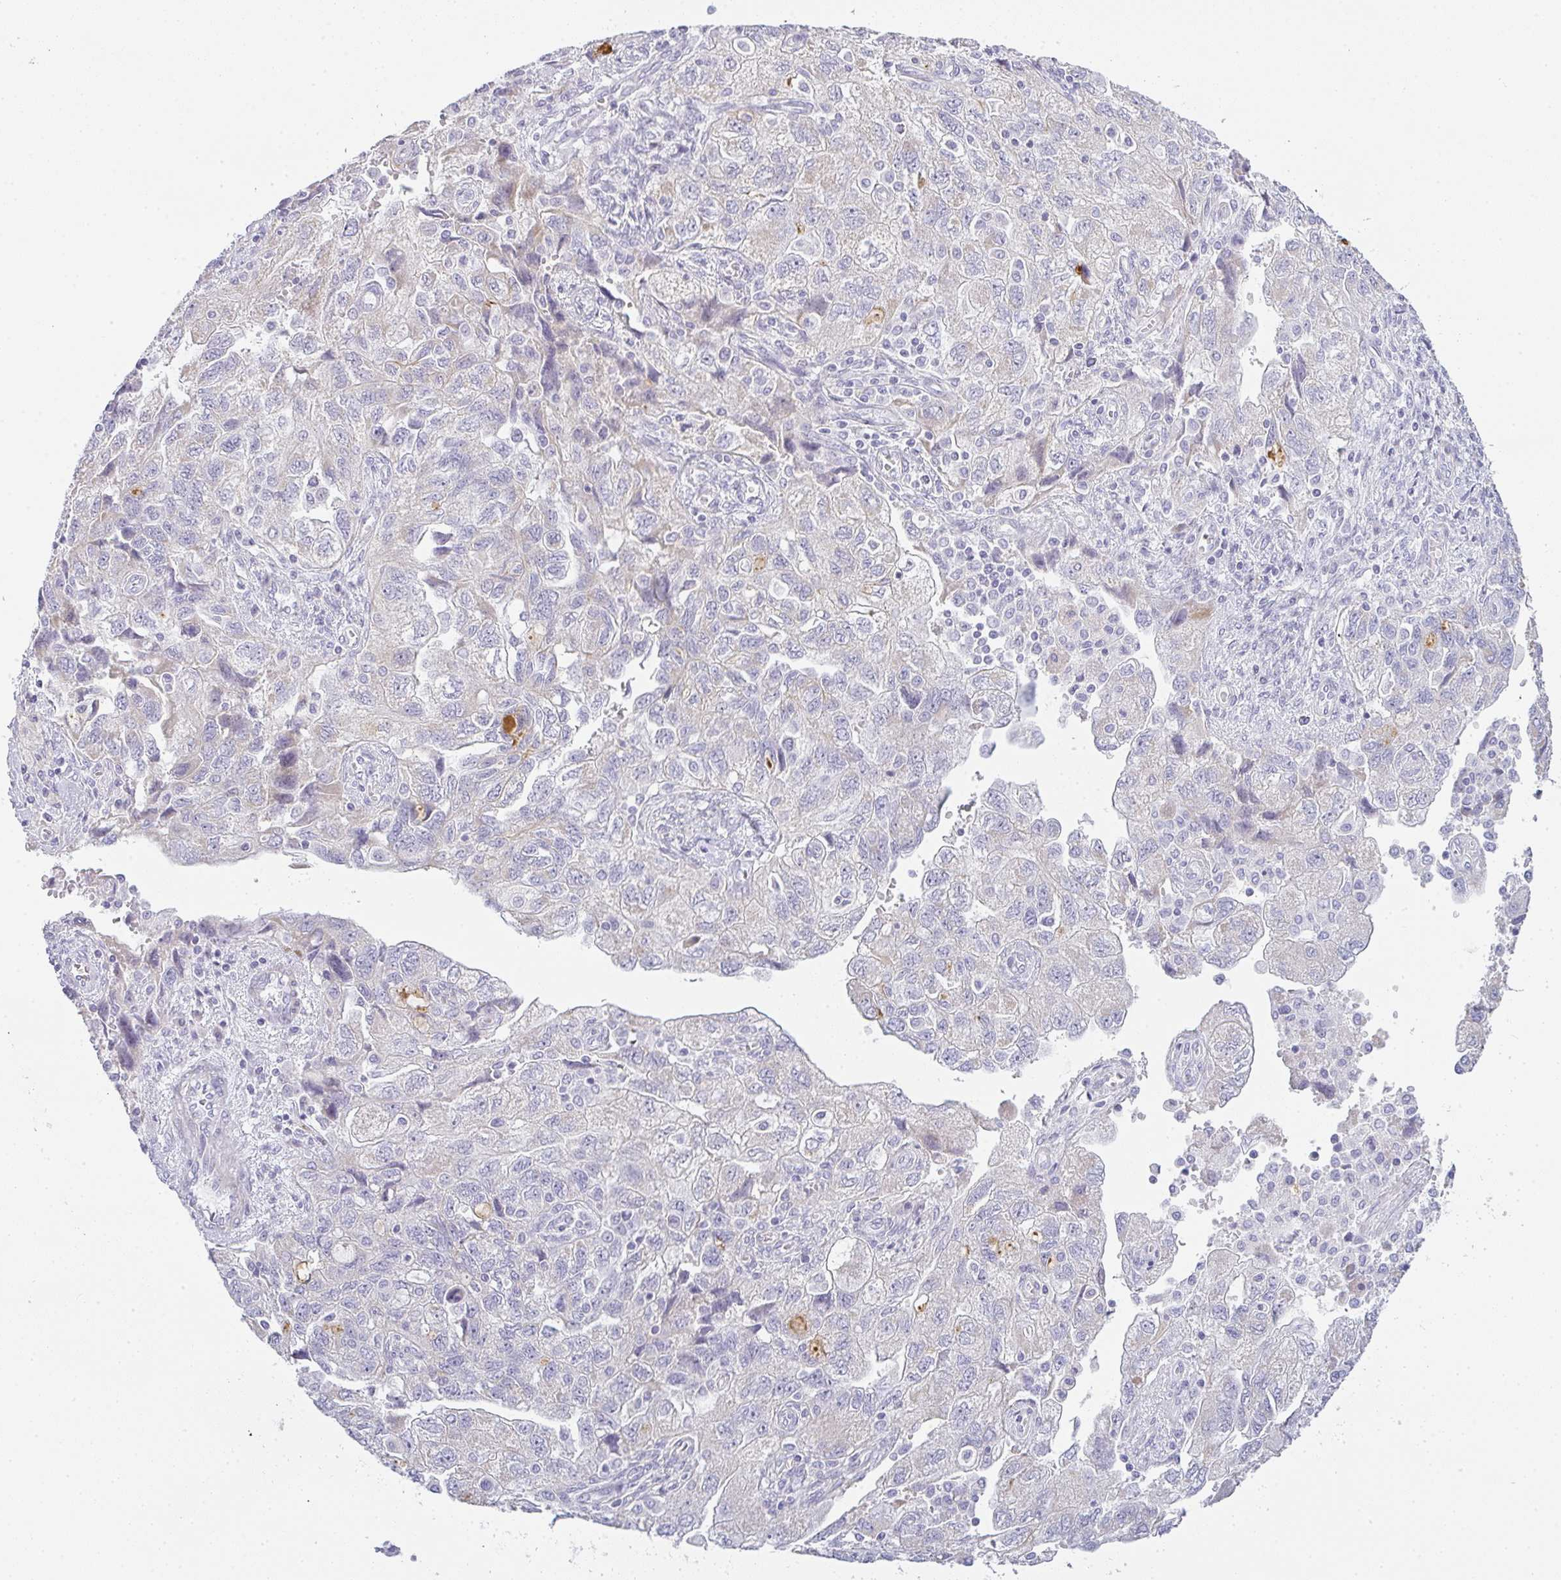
{"staining": {"intensity": "negative", "quantity": "none", "location": "none"}, "tissue": "ovarian cancer", "cell_type": "Tumor cells", "image_type": "cancer", "snomed": [{"axis": "morphology", "description": "Carcinoma, NOS"}, {"axis": "morphology", "description": "Cystadenocarcinoma, serous, NOS"}, {"axis": "topography", "description": "Ovary"}], "caption": "The micrograph reveals no staining of tumor cells in ovarian serous cystadenocarcinoma. (Brightfield microscopy of DAB (3,3'-diaminobenzidine) immunohistochemistry (IHC) at high magnification).", "gene": "SIRPB2", "patient": {"sex": "female", "age": 69}}